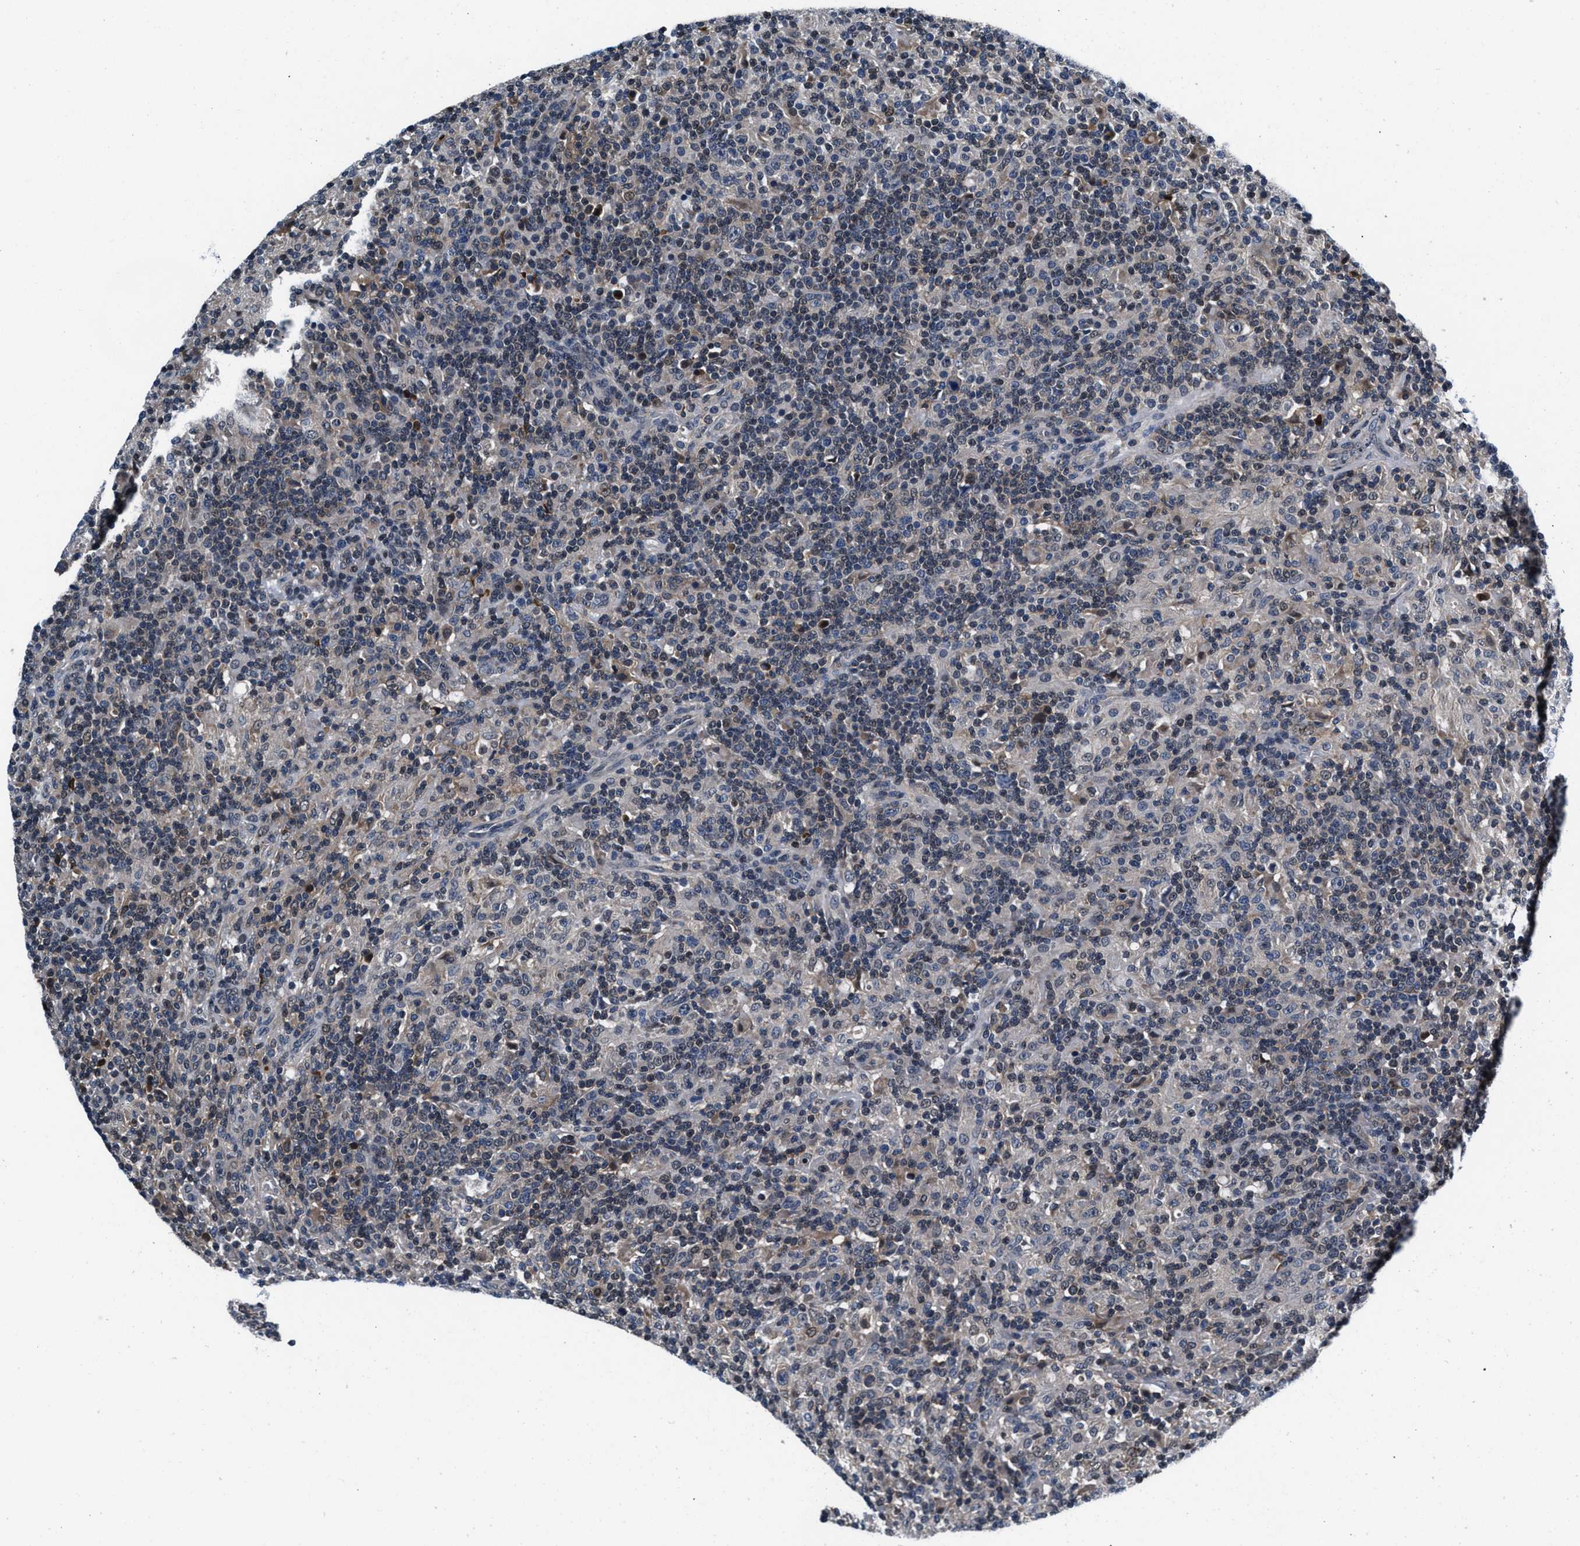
{"staining": {"intensity": "negative", "quantity": "none", "location": "none"}, "tissue": "lymphoma", "cell_type": "Tumor cells", "image_type": "cancer", "snomed": [{"axis": "morphology", "description": "Hodgkin's disease, NOS"}, {"axis": "topography", "description": "Lymph node"}], "caption": "Tumor cells show no significant protein staining in lymphoma.", "gene": "PRPSAP2", "patient": {"sex": "male", "age": 70}}